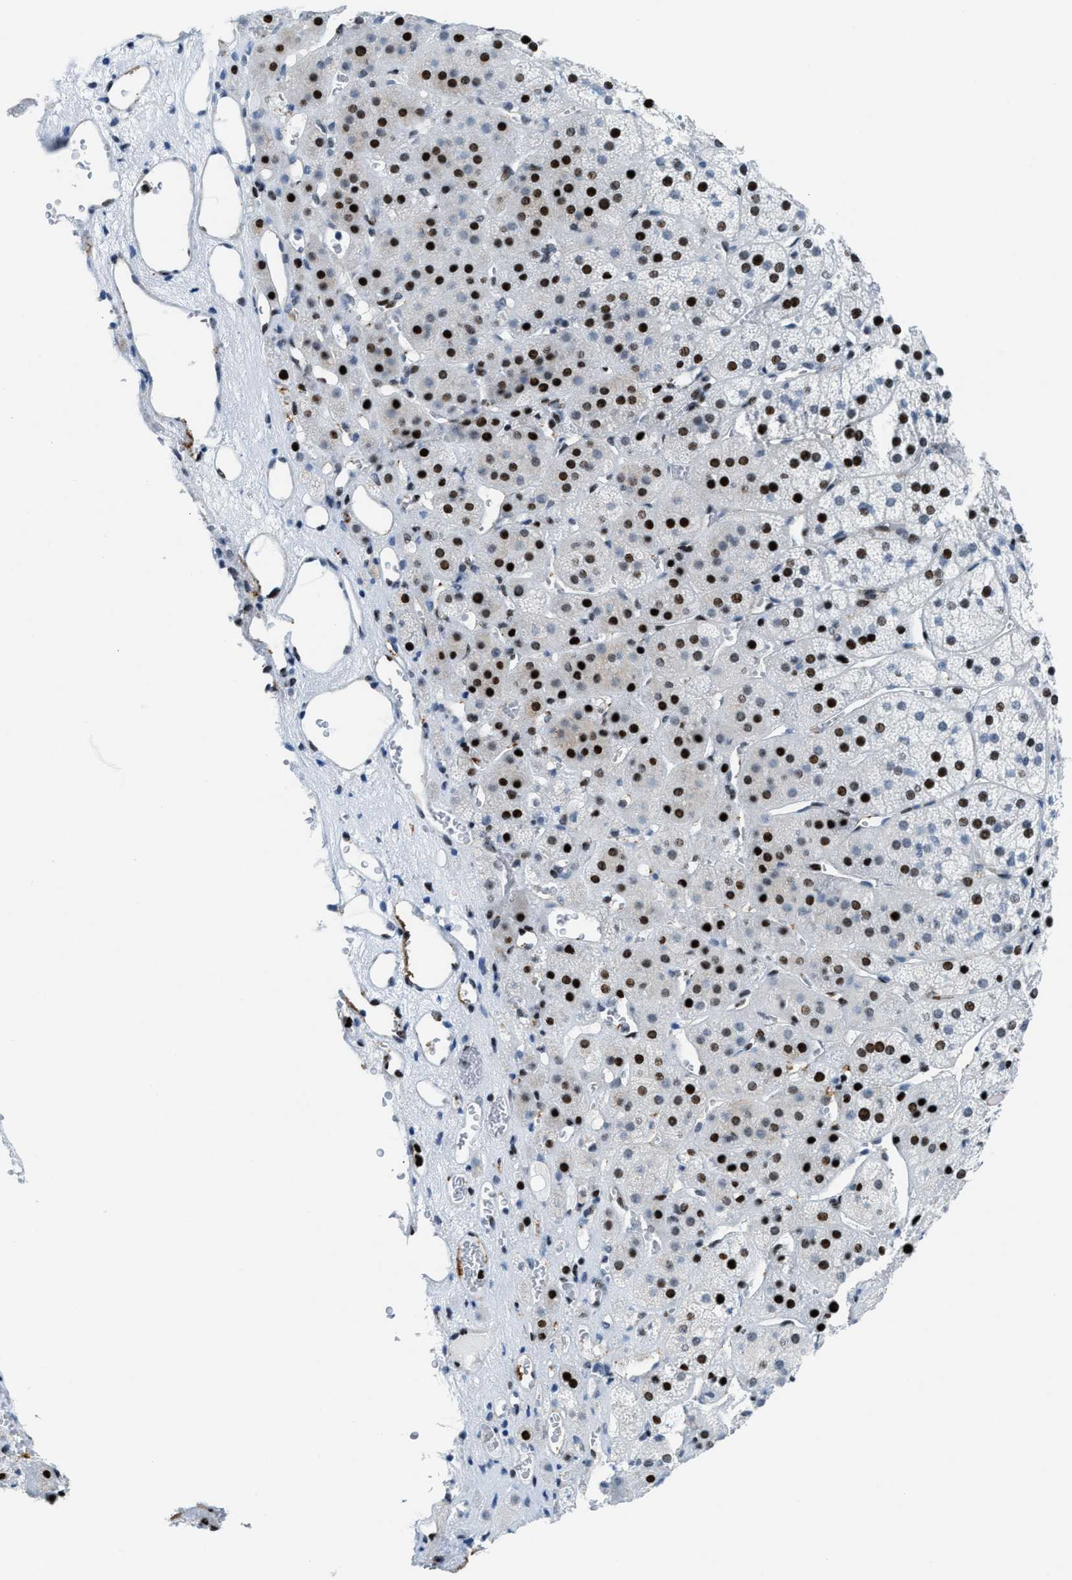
{"staining": {"intensity": "strong", "quantity": ">75%", "location": "nuclear"}, "tissue": "adrenal gland", "cell_type": "Glandular cells", "image_type": "normal", "snomed": [{"axis": "morphology", "description": "Normal tissue, NOS"}, {"axis": "topography", "description": "Adrenal gland"}], "caption": "Immunohistochemistry (DAB (3,3'-diaminobenzidine)) staining of benign human adrenal gland exhibits strong nuclear protein staining in approximately >75% of glandular cells.", "gene": "NONO", "patient": {"sex": "female", "age": 44}}